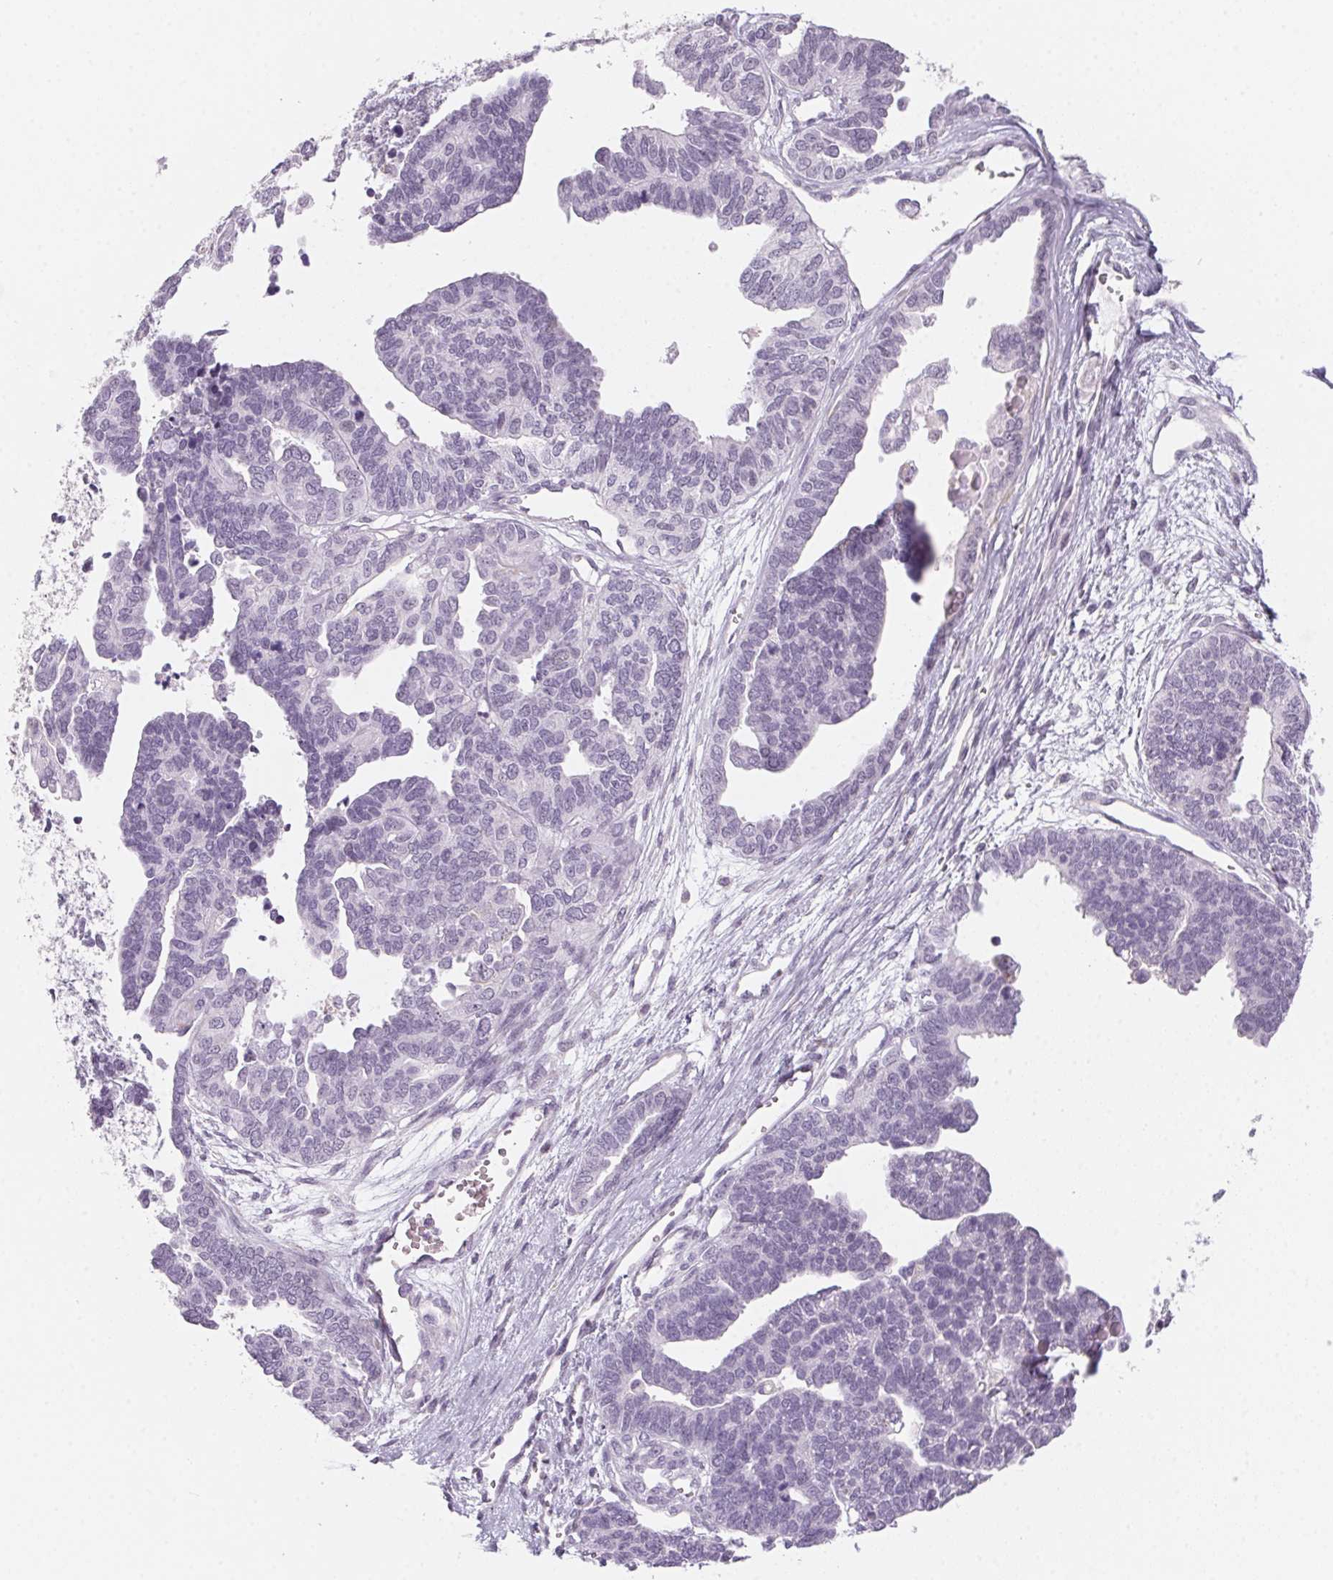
{"staining": {"intensity": "negative", "quantity": "none", "location": "none"}, "tissue": "ovarian cancer", "cell_type": "Tumor cells", "image_type": "cancer", "snomed": [{"axis": "morphology", "description": "Cystadenocarcinoma, serous, NOS"}, {"axis": "topography", "description": "Ovary"}], "caption": "This is an IHC histopathology image of human serous cystadenocarcinoma (ovarian). There is no expression in tumor cells.", "gene": "PRPH", "patient": {"sex": "female", "age": 51}}